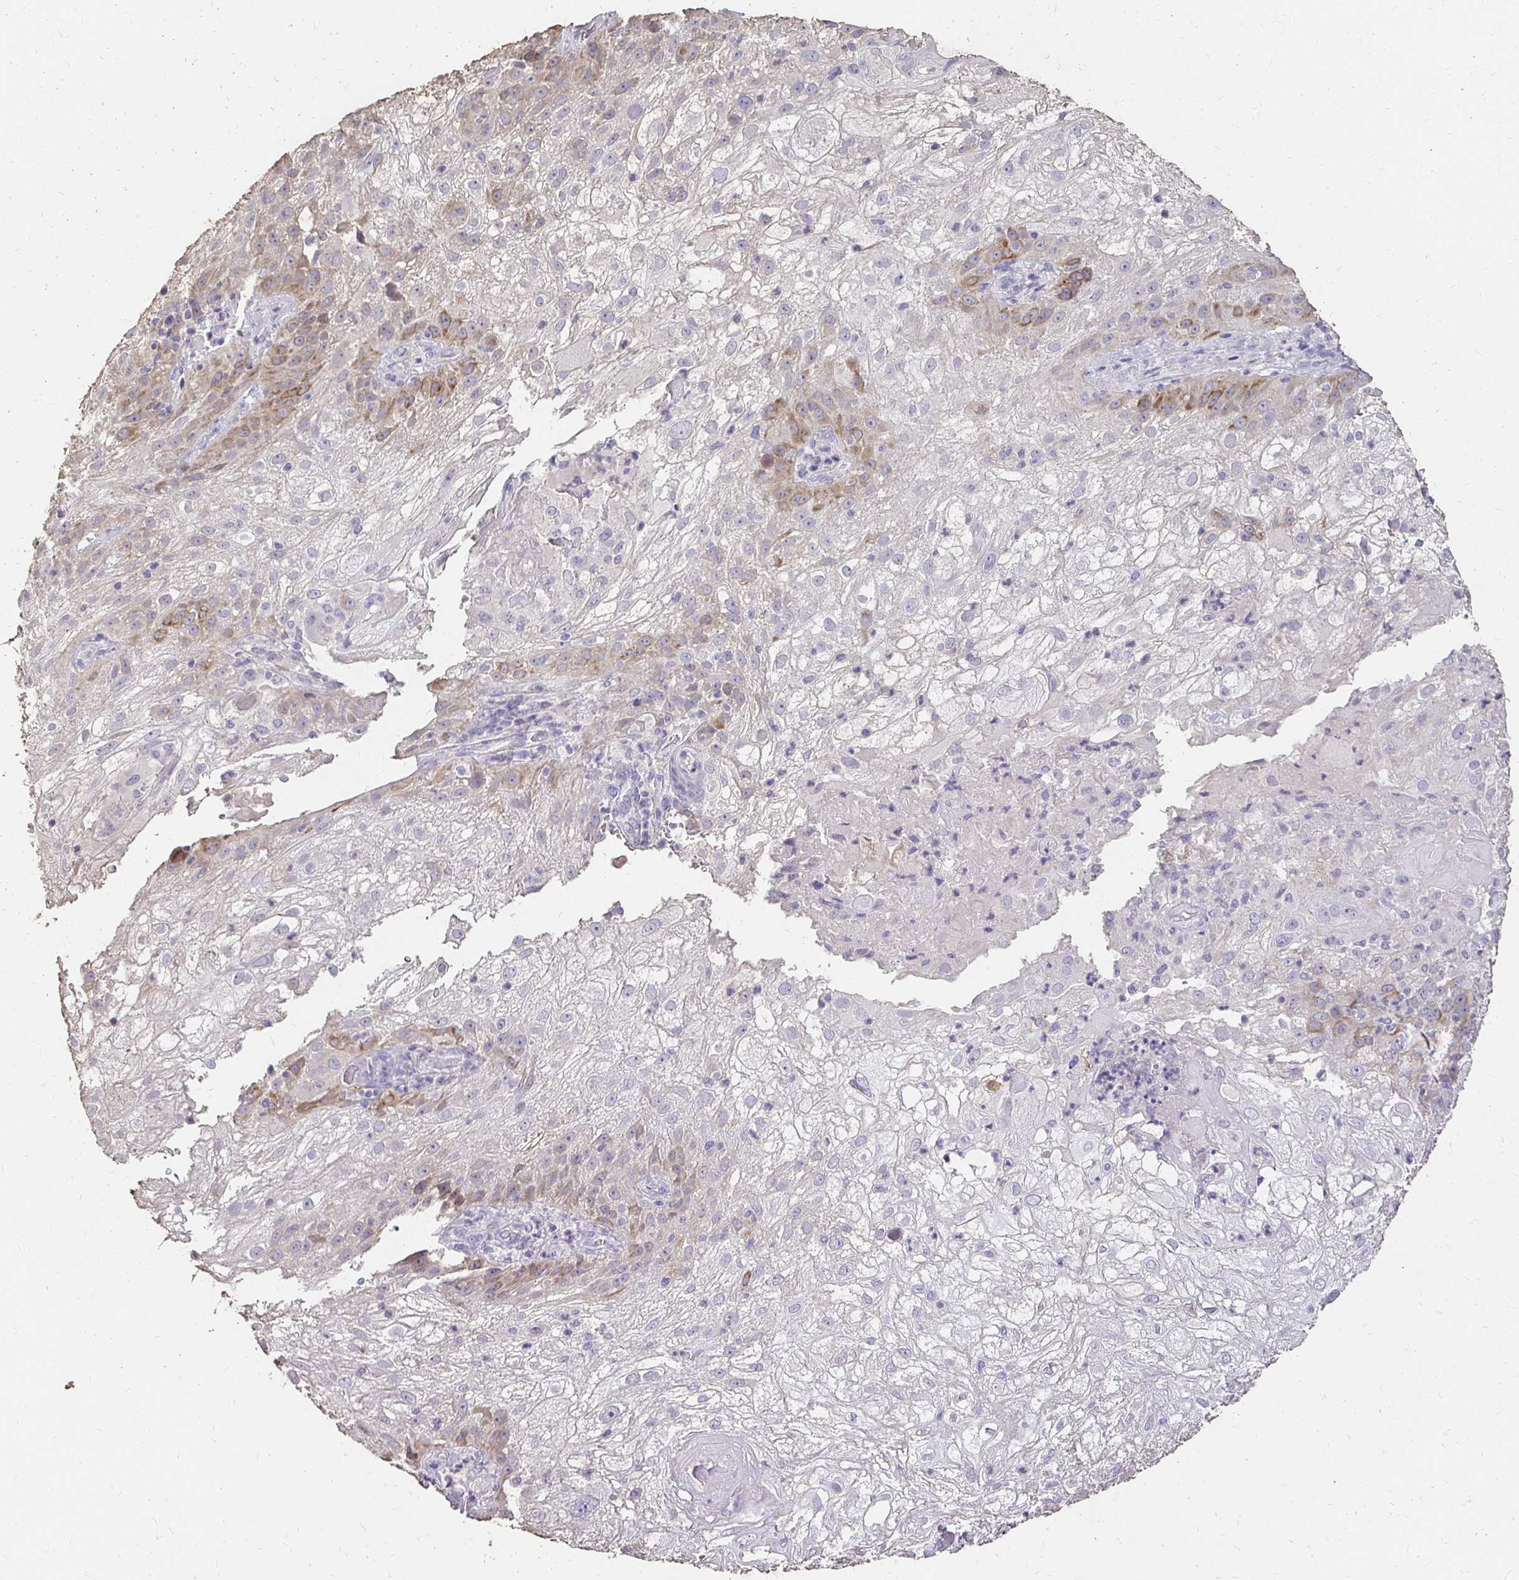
{"staining": {"intensity": "moderate", "quantity": "<25%", "location": "cytoplasmic/membranous"}, "tissue": "skin cancer", "cell_type": "Tumor cells", "image_type": "cancer", "snomed": [{"axis": "morphology", "description": "Normal tissue, NOS"}, {"axis": "morphology", "description": "Squamous cell carcinoma, NOS"}, {"axis": "topography", "description": "Skin"}], "caption": "Tumor cells reveal low levels of moderate cytoplasmic/membranous positivity in approximately <25% of cells in human skin cancer (squamous cell carcinoma).", "gene": "UGT1A6", "patient": {"sex": "female", "age": 83}}